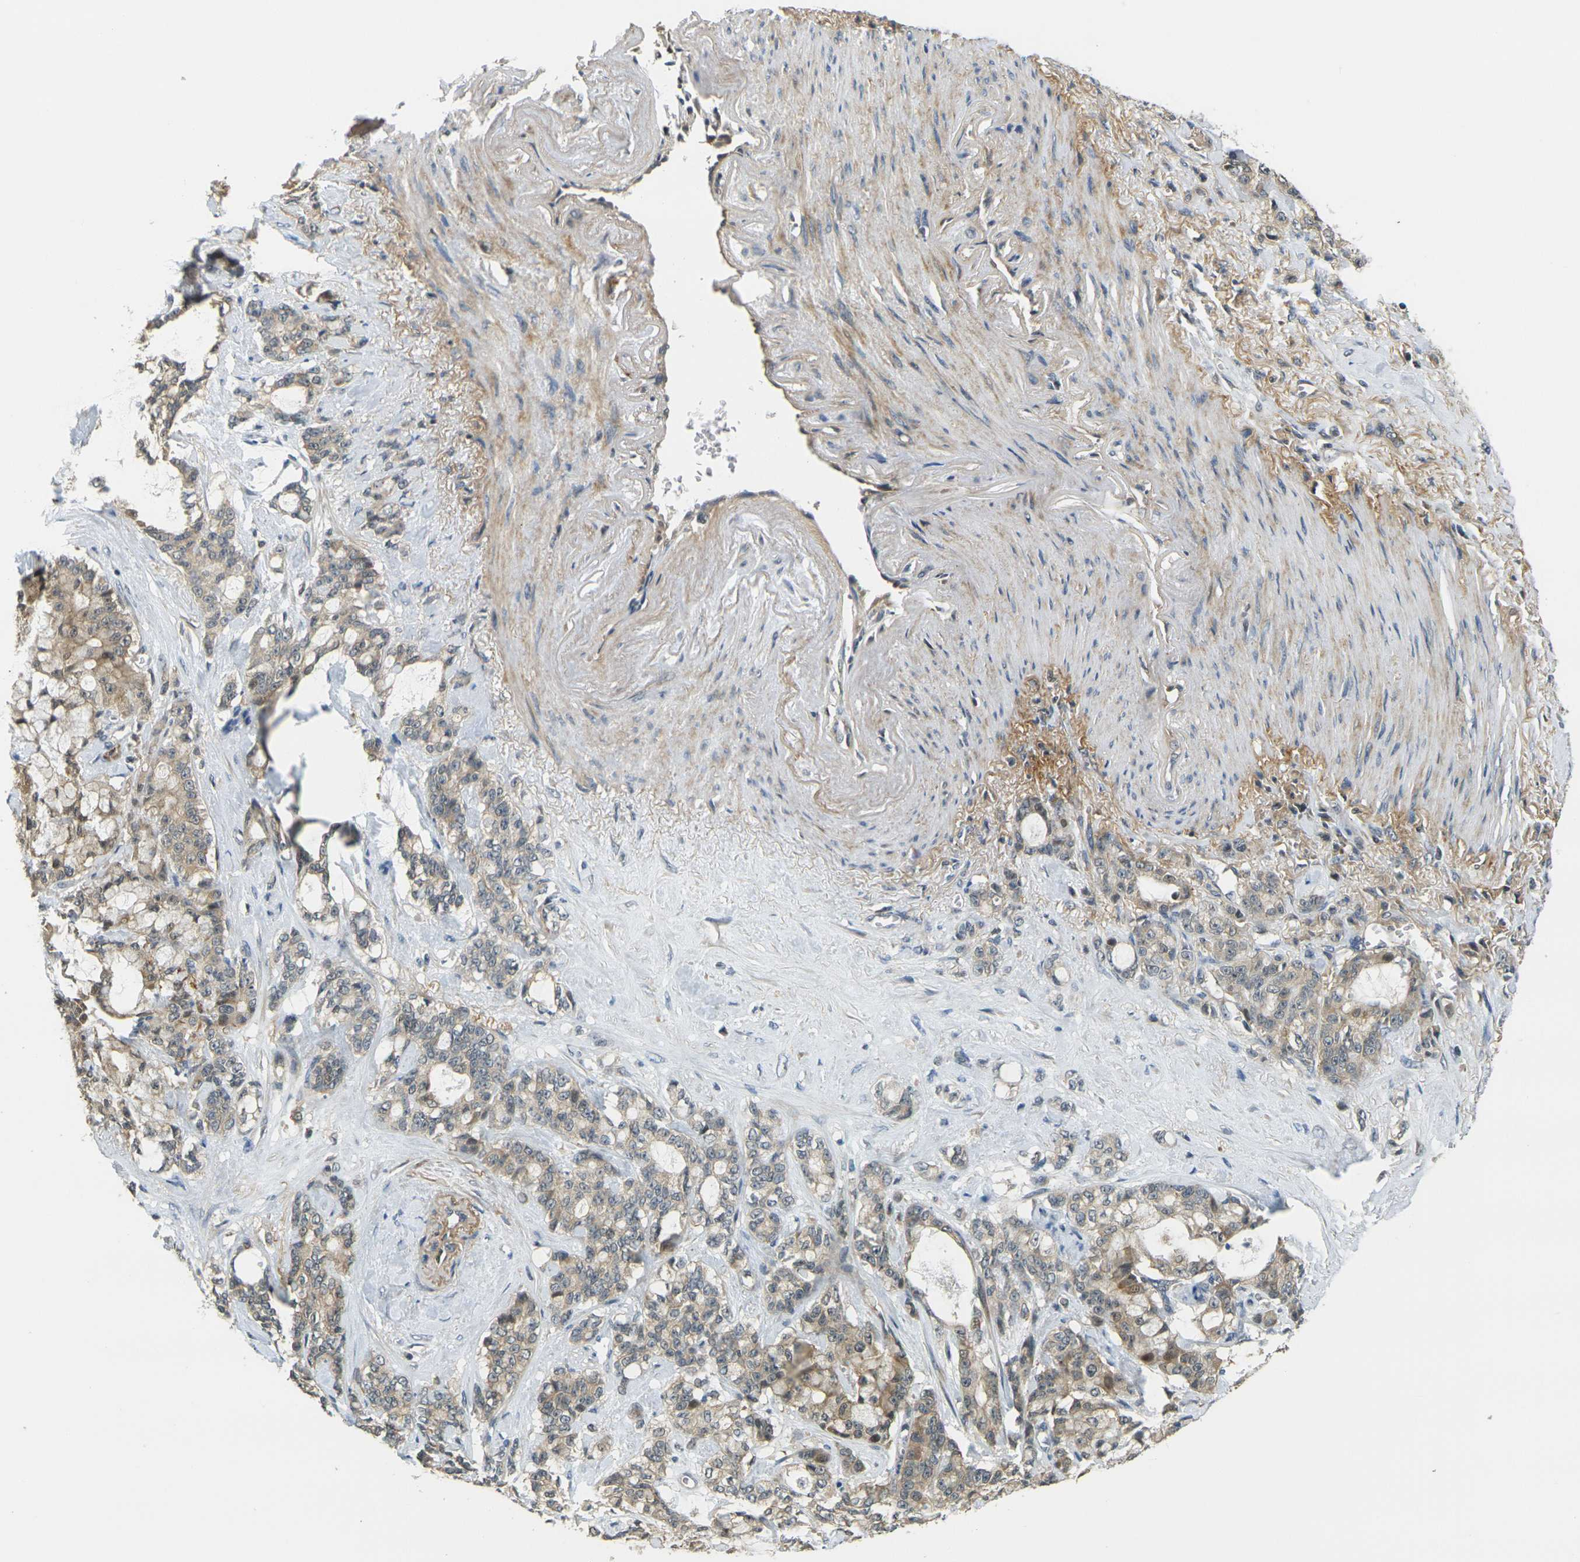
{"staining": {"intensity": "moderate", "quantity": ">75%", "location": "cytoplasmic/membranous"}, "tissue": "pancreatic cancer", "cell_type": "Tumor cells", "image_type": "cancer", "snomed": [{"axis": "morphology", "description": "Adenocarcinoma, NOS"}, {"axis": "topography", "description": "Pancreas"}], "caption": "A medium amount of moderate cytoplasmic/membranous staining is present in approximately >75% of tumor cells in adenocarcinoma (pancreatic) tissue.", "gene": "KLHL8", "patient": {"sex": "female", "age": 73}}